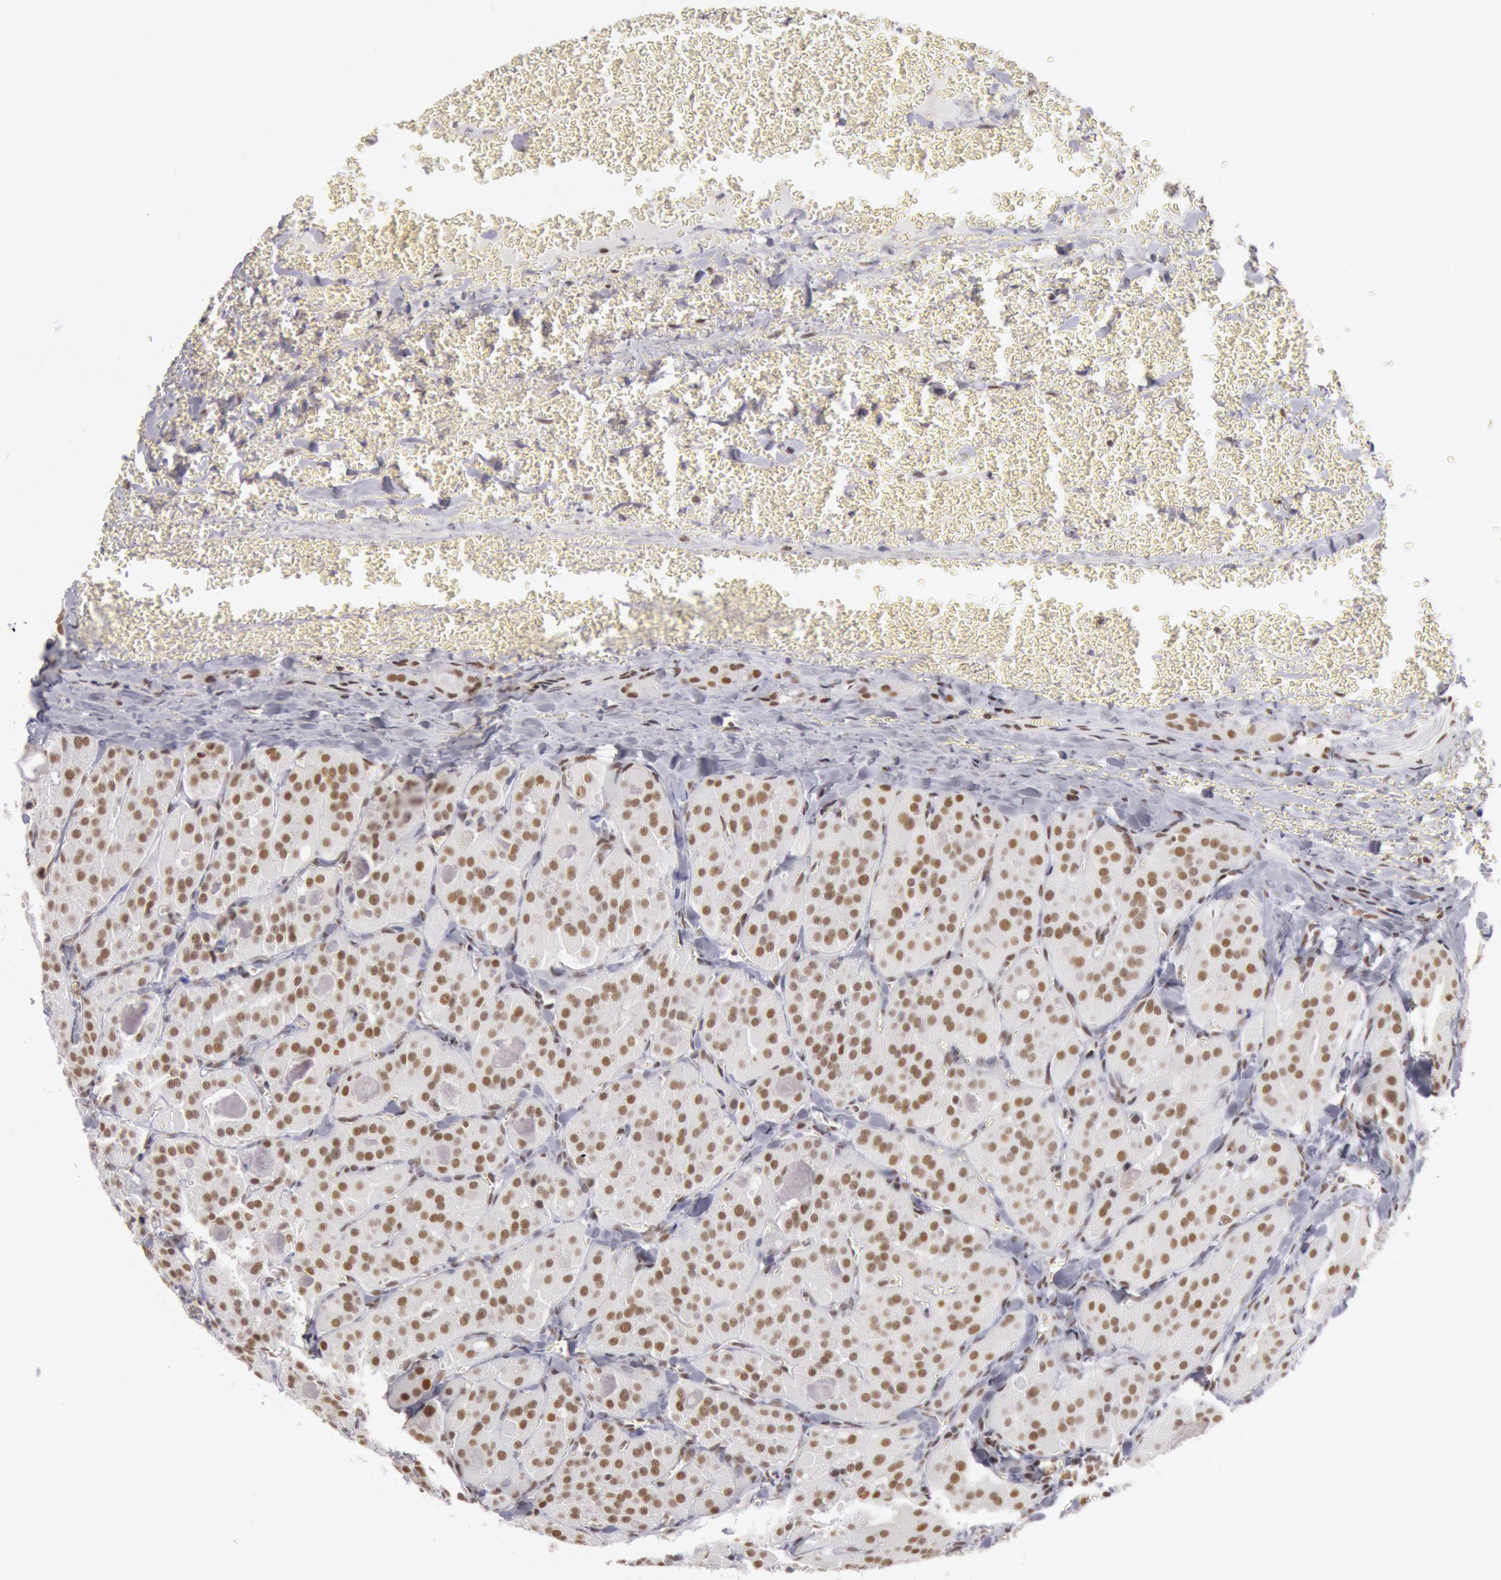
{"staining": {"intensity": "strong", "quantity": ">75%", "location": "nuclear"}, "tissue": "thyroid cancer", "cell_type": "Tumor cells", "image_type": "cancer", "snomed": [{"axis": "morphology", "description": "Carcinoma, NOS"}, {"axis": "topography", "description": "Thyroid gland"}], "caption": "About >75% of tumor cells in human thyroid cancer show strong nuclear protein expression as visualized by brown immunohistochemical staining.", "gene": "ESS2", "patient": {"sex": "male", "age": 76}}